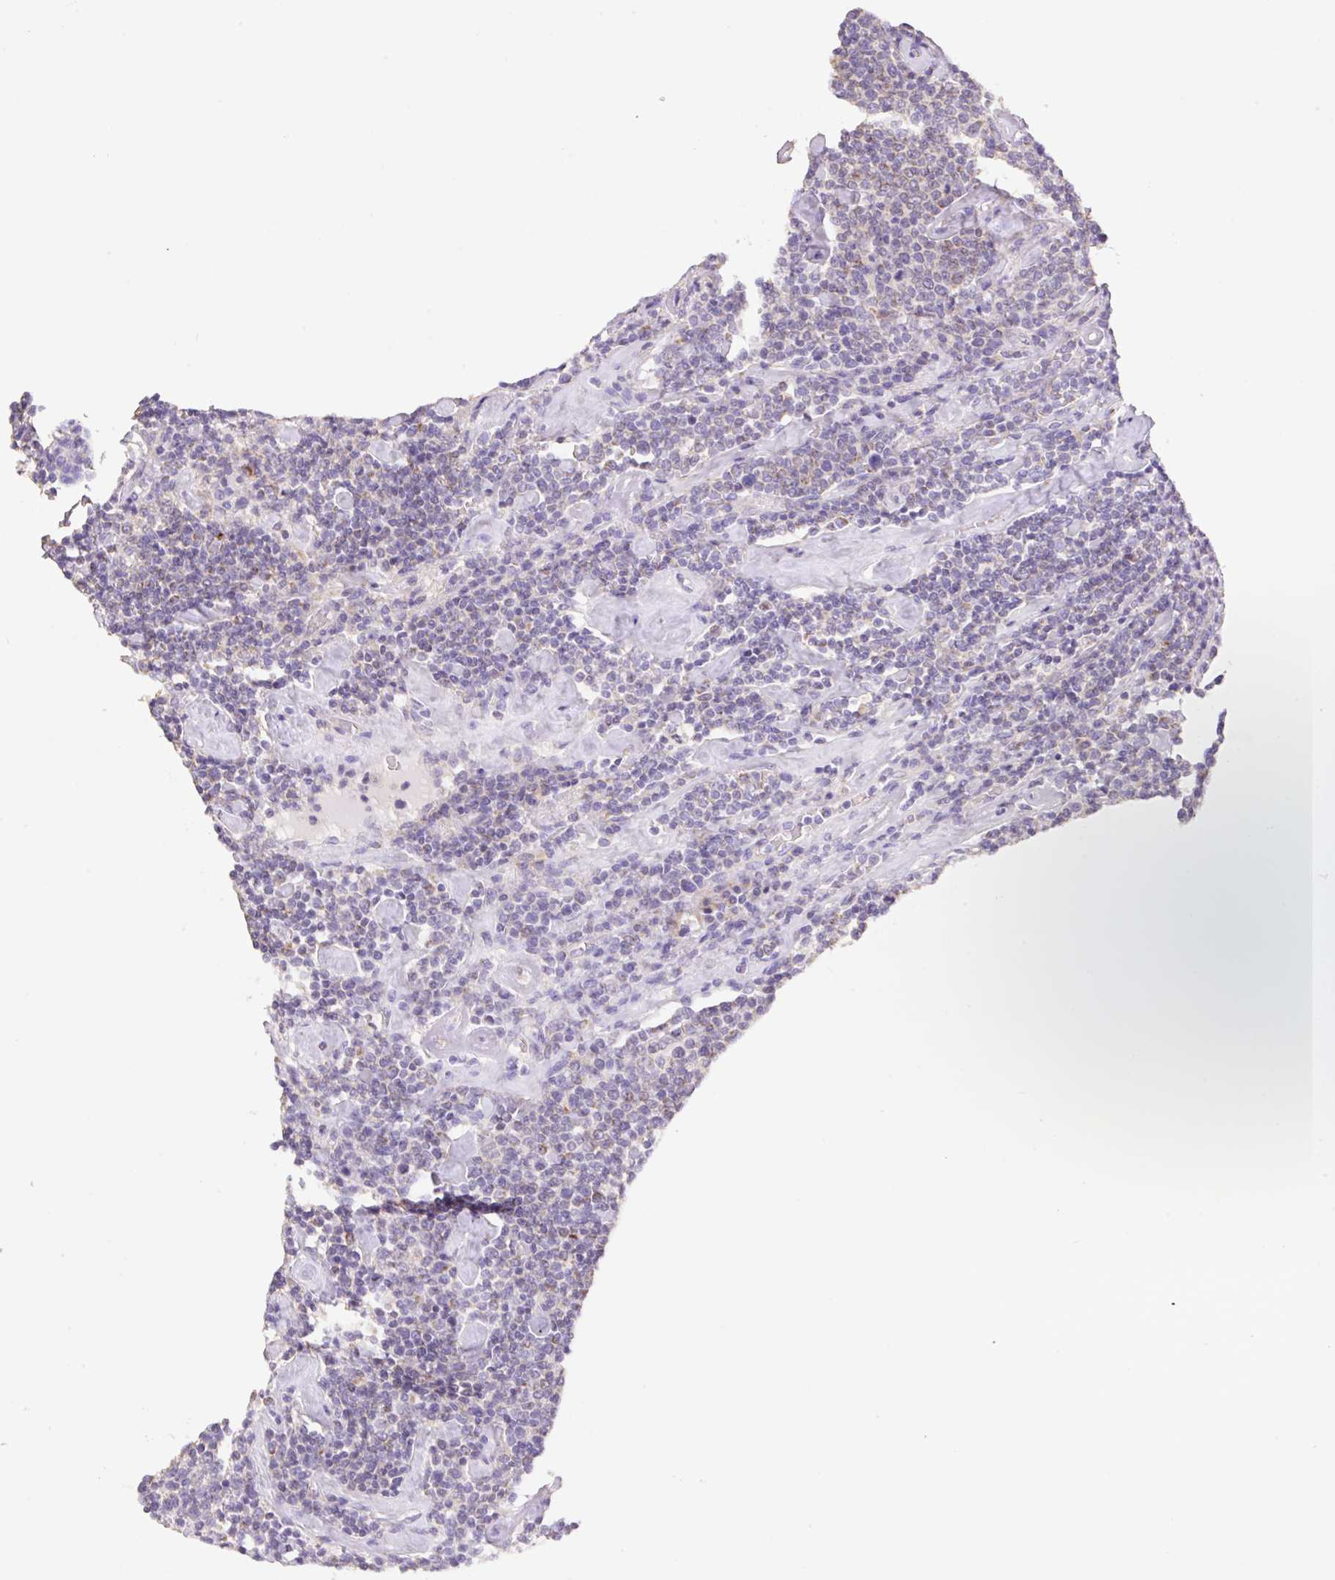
{"staining": {"intensity": "negative", "quantity": "none", "location": "none"}, "tissue": "lymphoma", "cell_type": "Tumor cells", "image_type": "cancer", "snomed": [{"axis": "morphology", "description": "Malignant lymphoma, non-Hodgkin's type, High grade"}, {"axis": "topography", "description": "Lymph node"}], "caption": "An immunohistochemistry image of lymphoma is shown. There is no staining in tumor cells of lymphoma.", "gene": "COPZ2", "patient": {"sex": "male", "age": 61}}